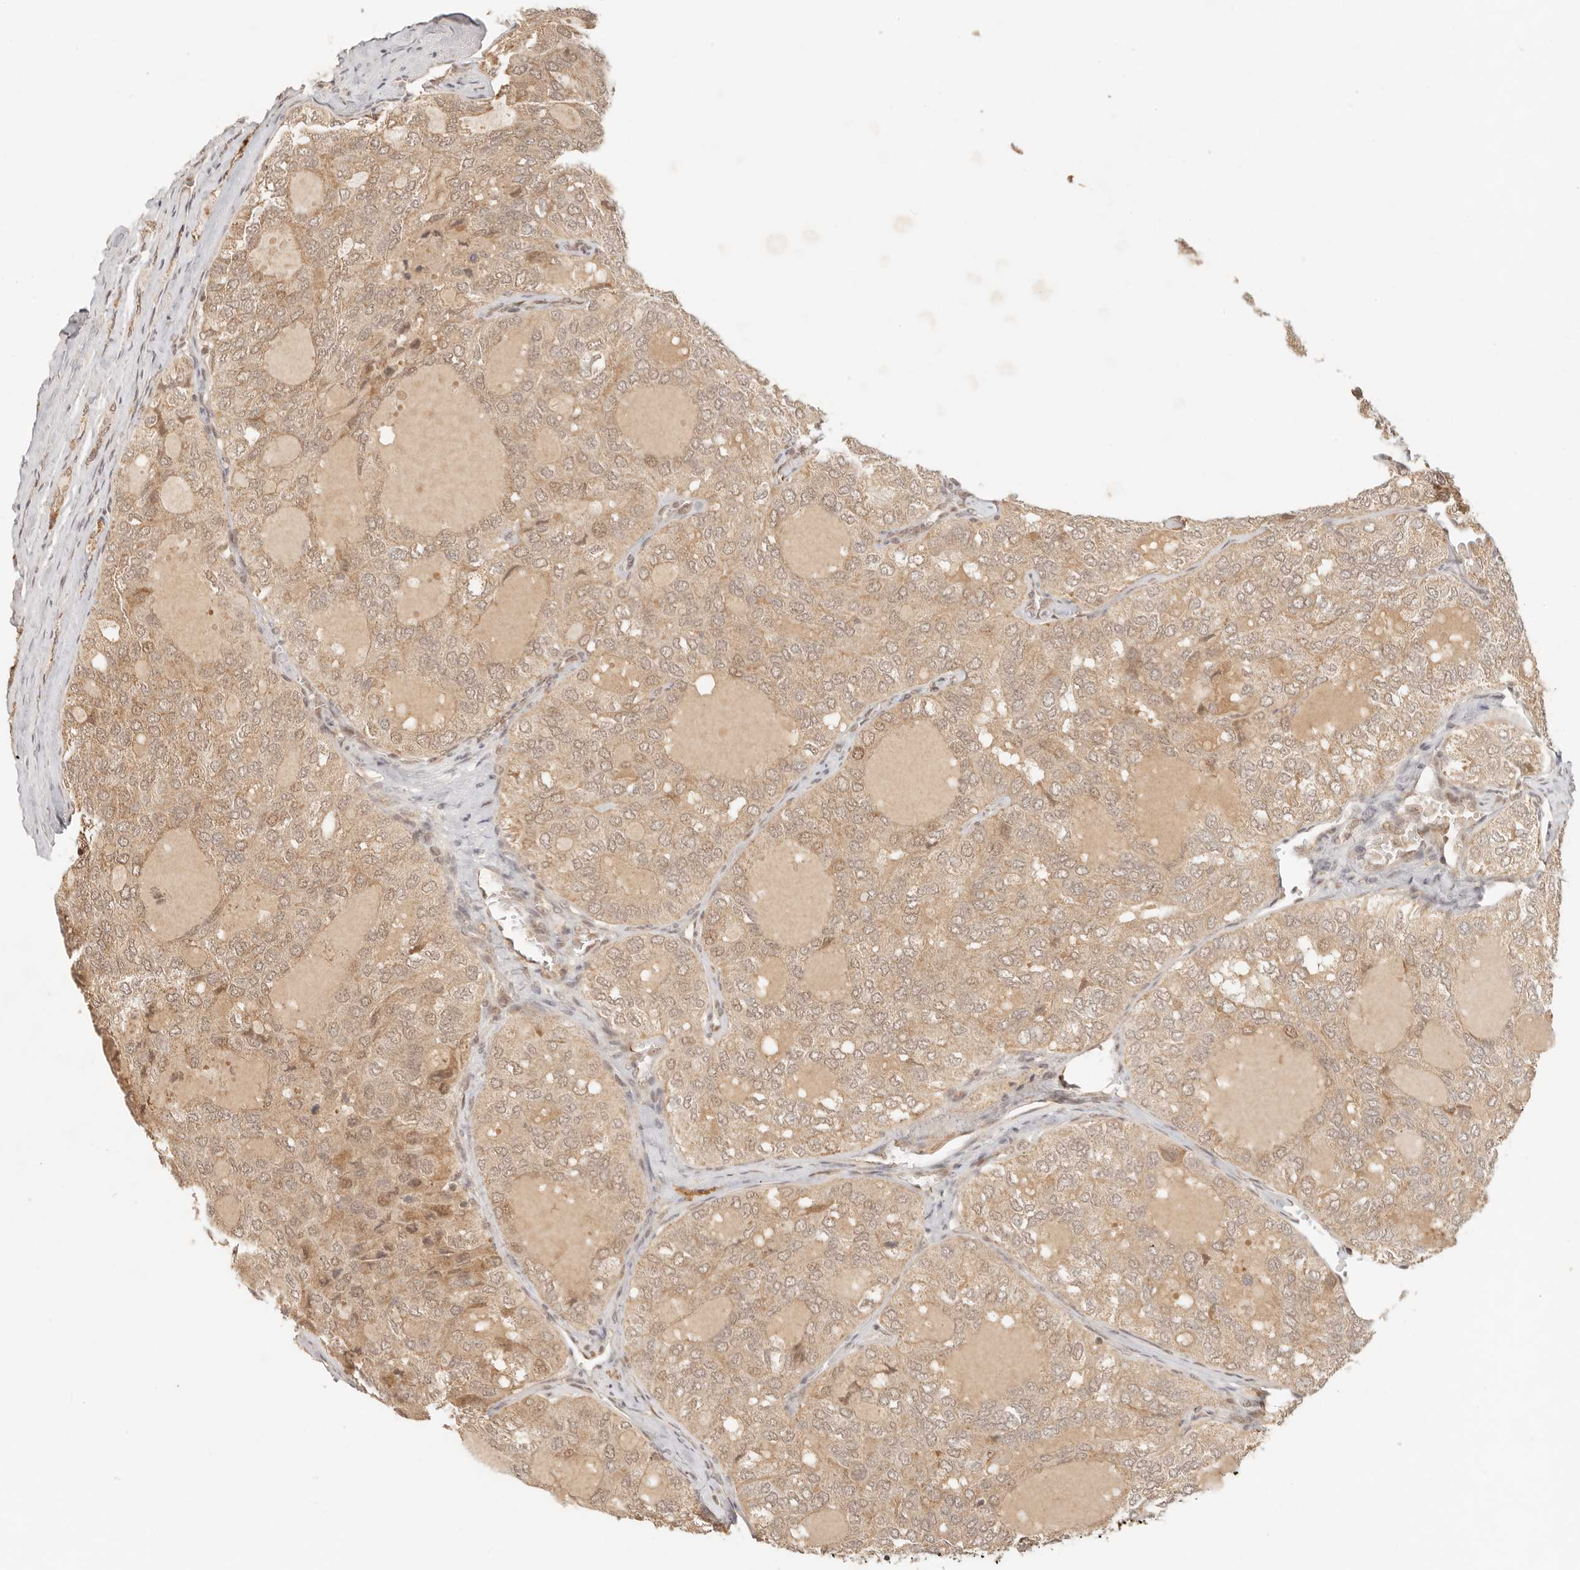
{"staining": {"intensity": "weak", "quantity": ">75%", "location": "cytoplasmic/membranous,nuclear"}, "tissue": "thyroid cancer", "cell_type": "Tumor cells", "image_type": "cancer", "snomed": [{"axis": "morphology", "description": "Follicular adenoma carcinoma, NOS"}, {"axis": "topography", "description": "Thyroid gland"}], "caption": "Thyroid cancer (follicular adenoma carcinoma) stained for a protein reveals weak cytoplasmic/membranous and nuclear positivity in tumor cells.", "gene": "INTS11", "patient": {"sex": "male", "age": 75}}